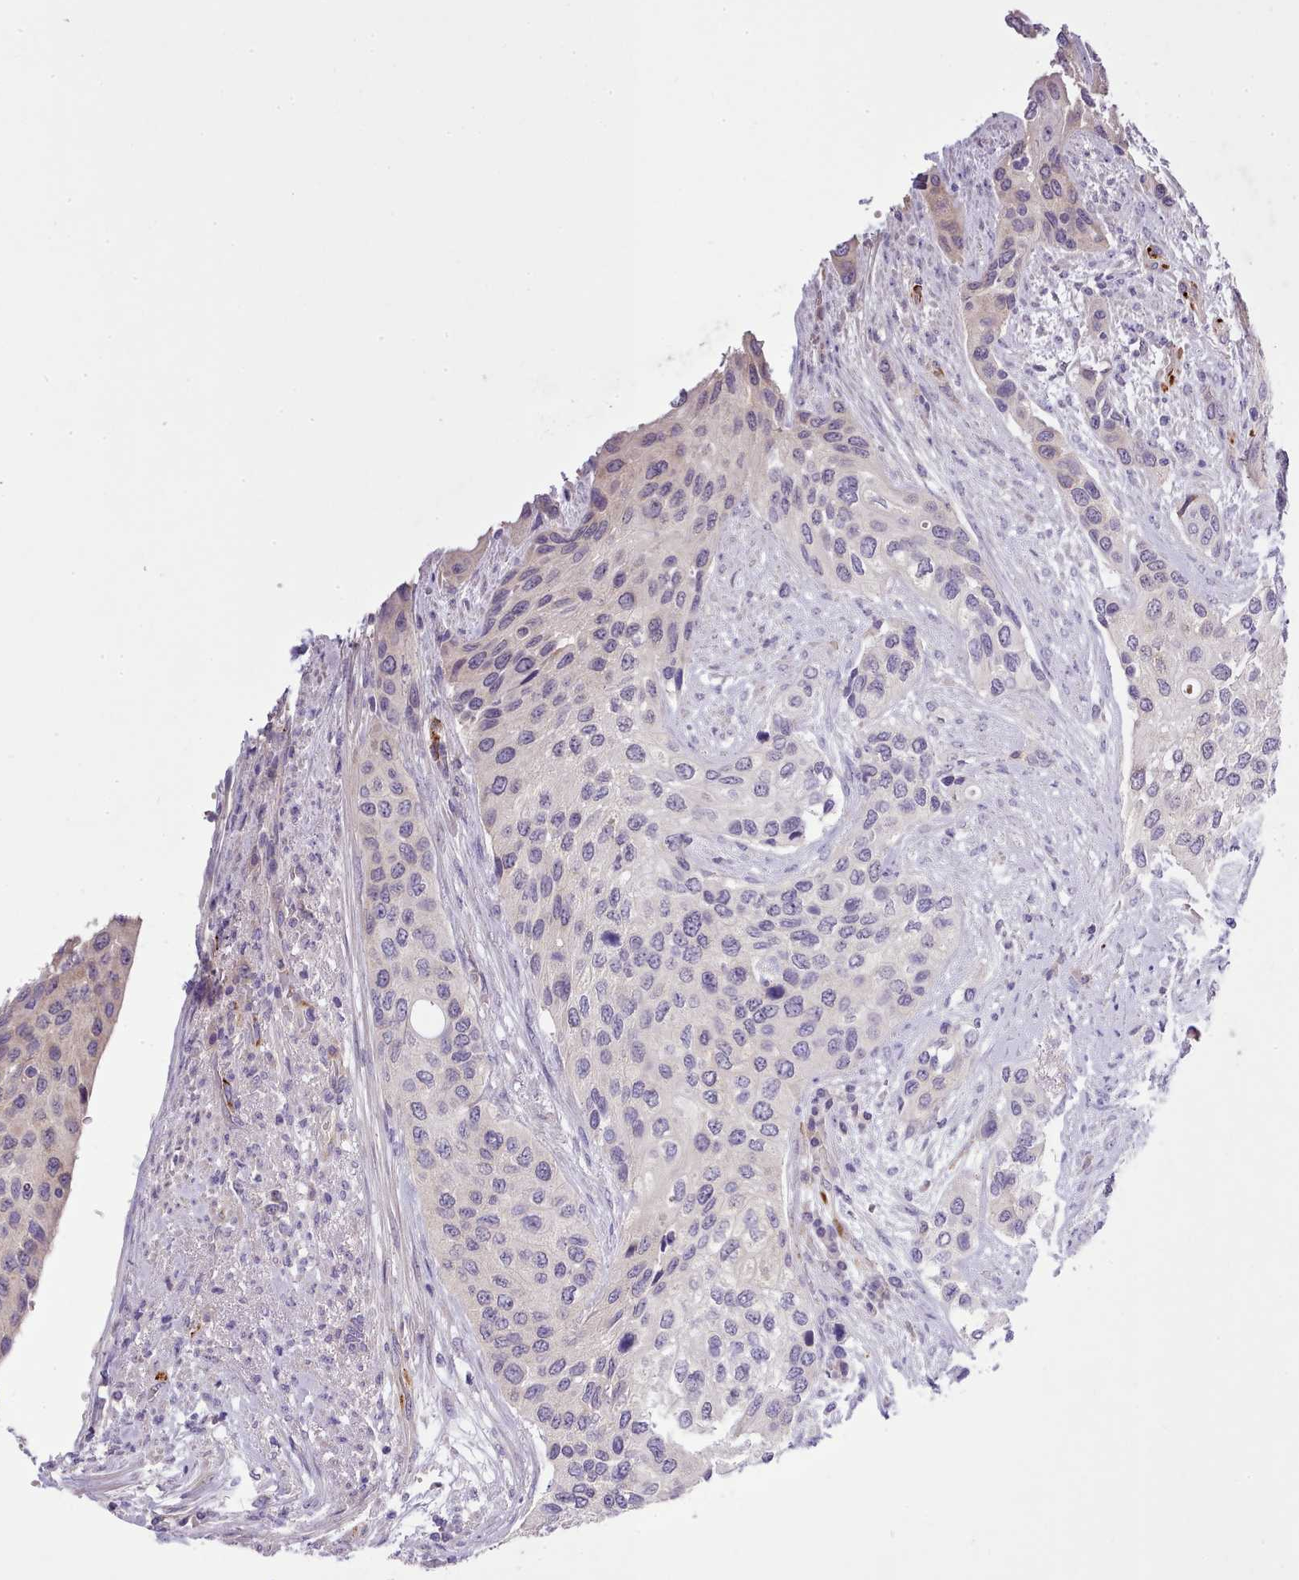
{"staining": {"intensity": "negative", "quantity": "none", "location": "none"}, "tissue": "urothelial cancer", "cell_type": "Tumor cells", "image_type": "cancer", "snomed": [{"axis": "morphology", "description": "Normal tissue, NOS"}, {"axis": "morphology", "description": "Urothelial carcinoma, High grade"}, {"axis": "topography", "description": "Vascular tissue"}, {"axis": "topography", "description": "Urinary bladder"}], "caption": "A micrograph of human urothelial cancer is negative for staining in tumor cells.", "gene": "SETX", "patient": {"sex": "female", "age": 56}}